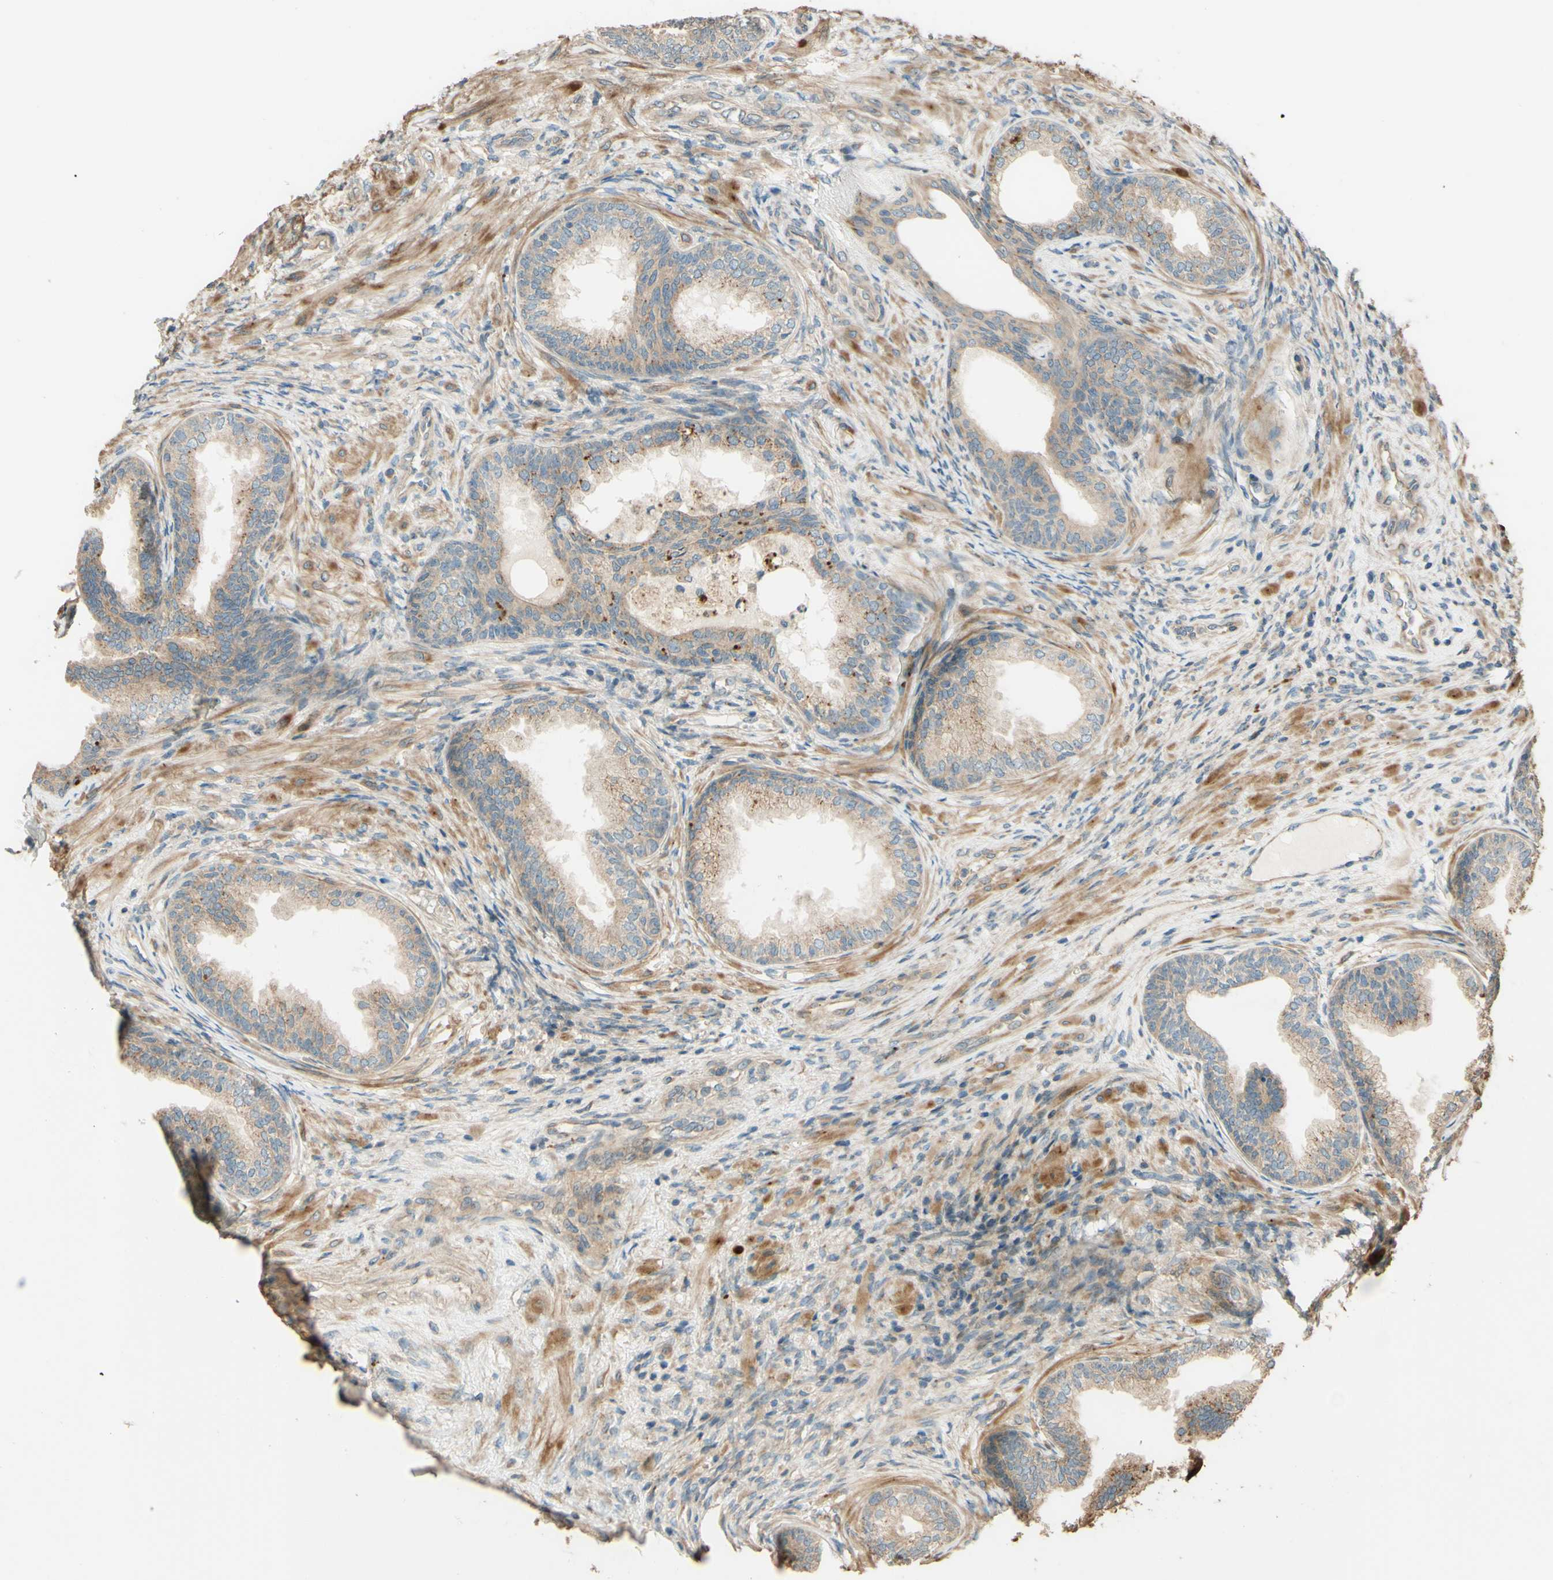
{"staining": {"intensity": "weak", "quantity": ">75%", "location": "cytoplasmic/membranous"}, "tissue": "prostate", "cell_type": "Glandular cells", "image_type": "normal", "snomed": [{"axis": "morphology", "description": "Normal tissue, NOS"}, {"axis": "topography", "description": "Prostate"}], "caption": "Immunohistochemistry (IHC) of normal prostate shows low levels of weak cytoplasmic/membranous positivity in approximately >75% of glandular cells.", "gene": "RNF19A", "patient": {"sex": "male", "age": 76}}